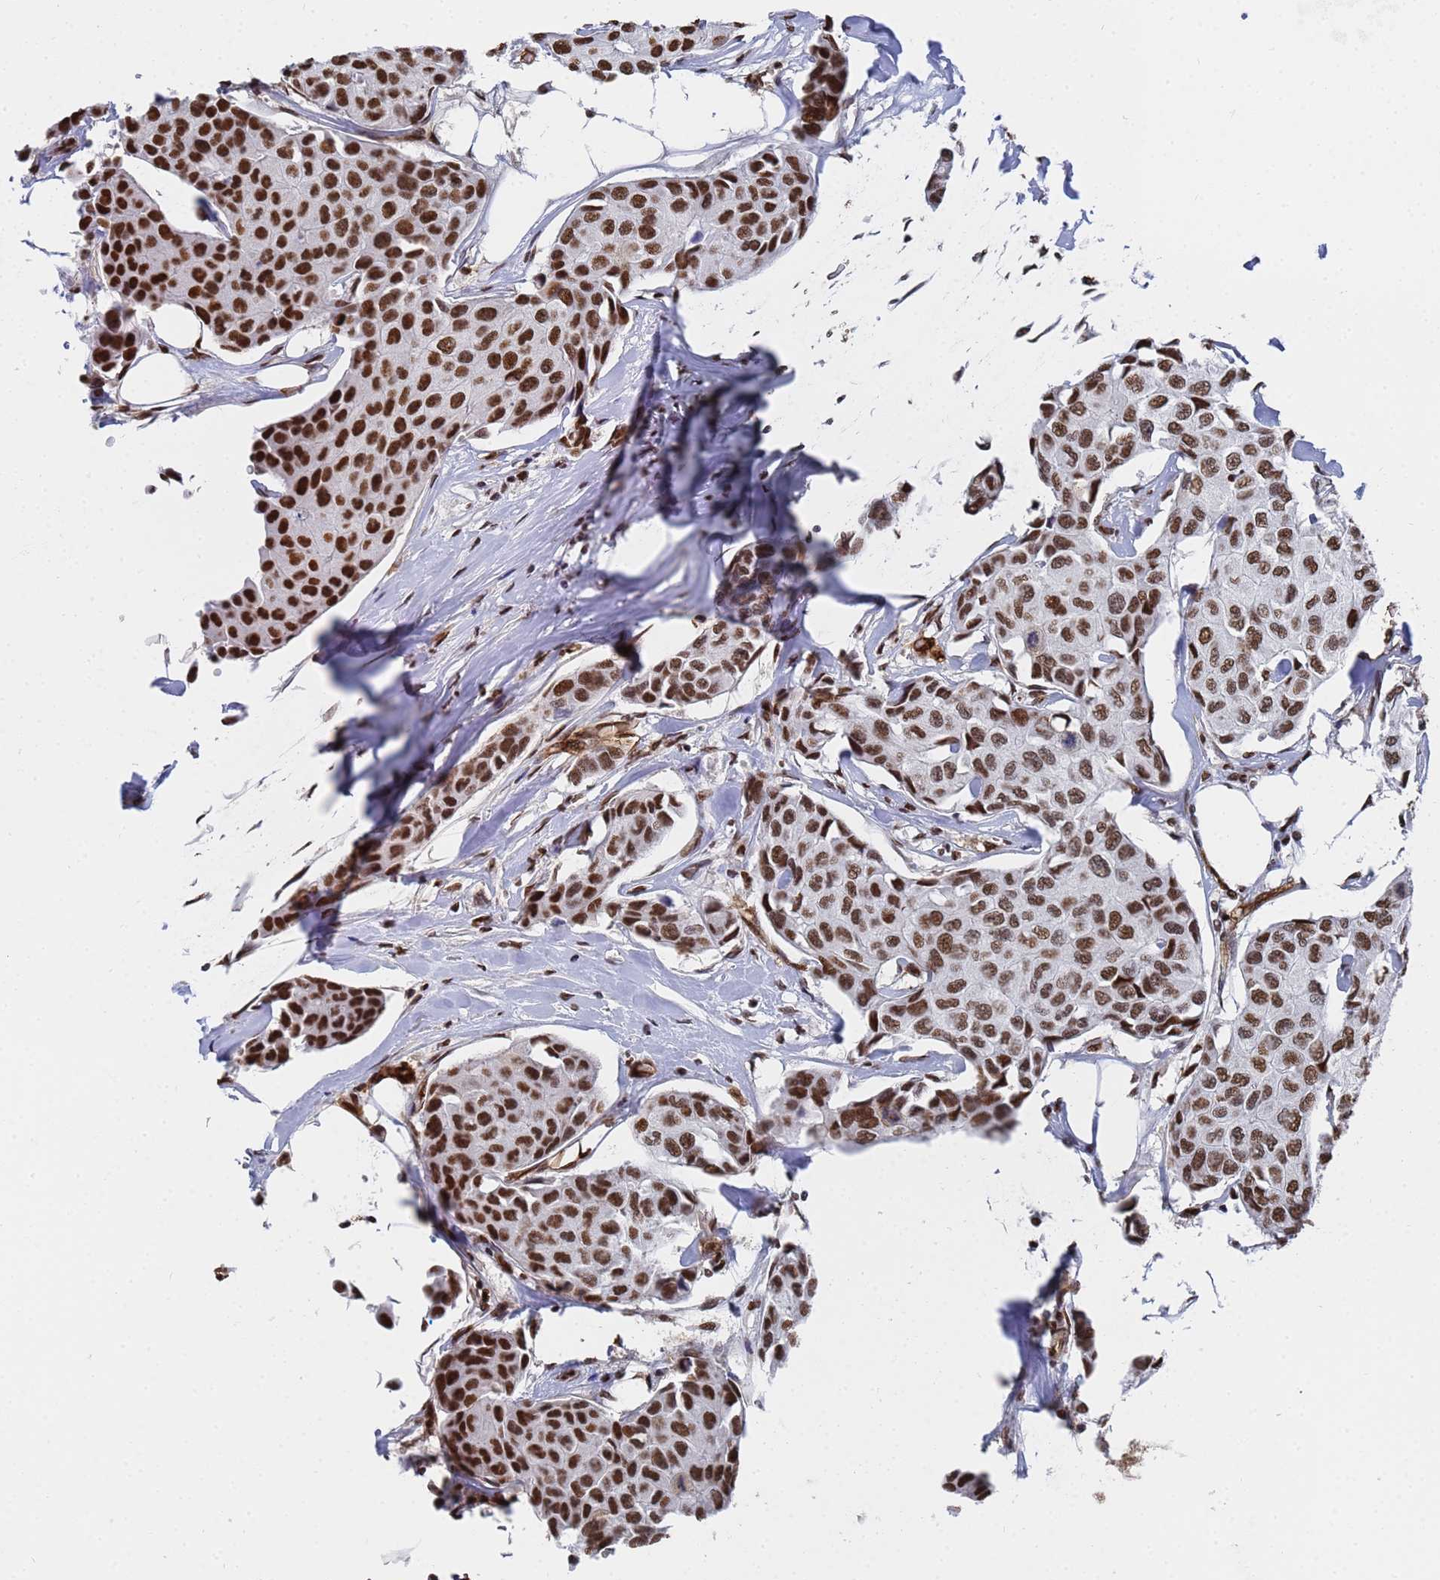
{"staining": {"intensity": "strong", "quantity": ">75%", "location": "nuclear"}, "tissue": "breast cancer", "cell_type": "Tumor cells", "image_type": "cancer", "snomed": [{"axis": "morphology", "description": "Duct carcinoma"}, {"axis": "topography", "description": "Breast"}], "caption": "Breast intraductal carcinoma stained for a protein shows strong nuclear positivity in tumor cells. (IHC, brightfield microscopy, high magnification).", "gene": "RAVER2", "patient": {"sex": "female", "age": 80}}